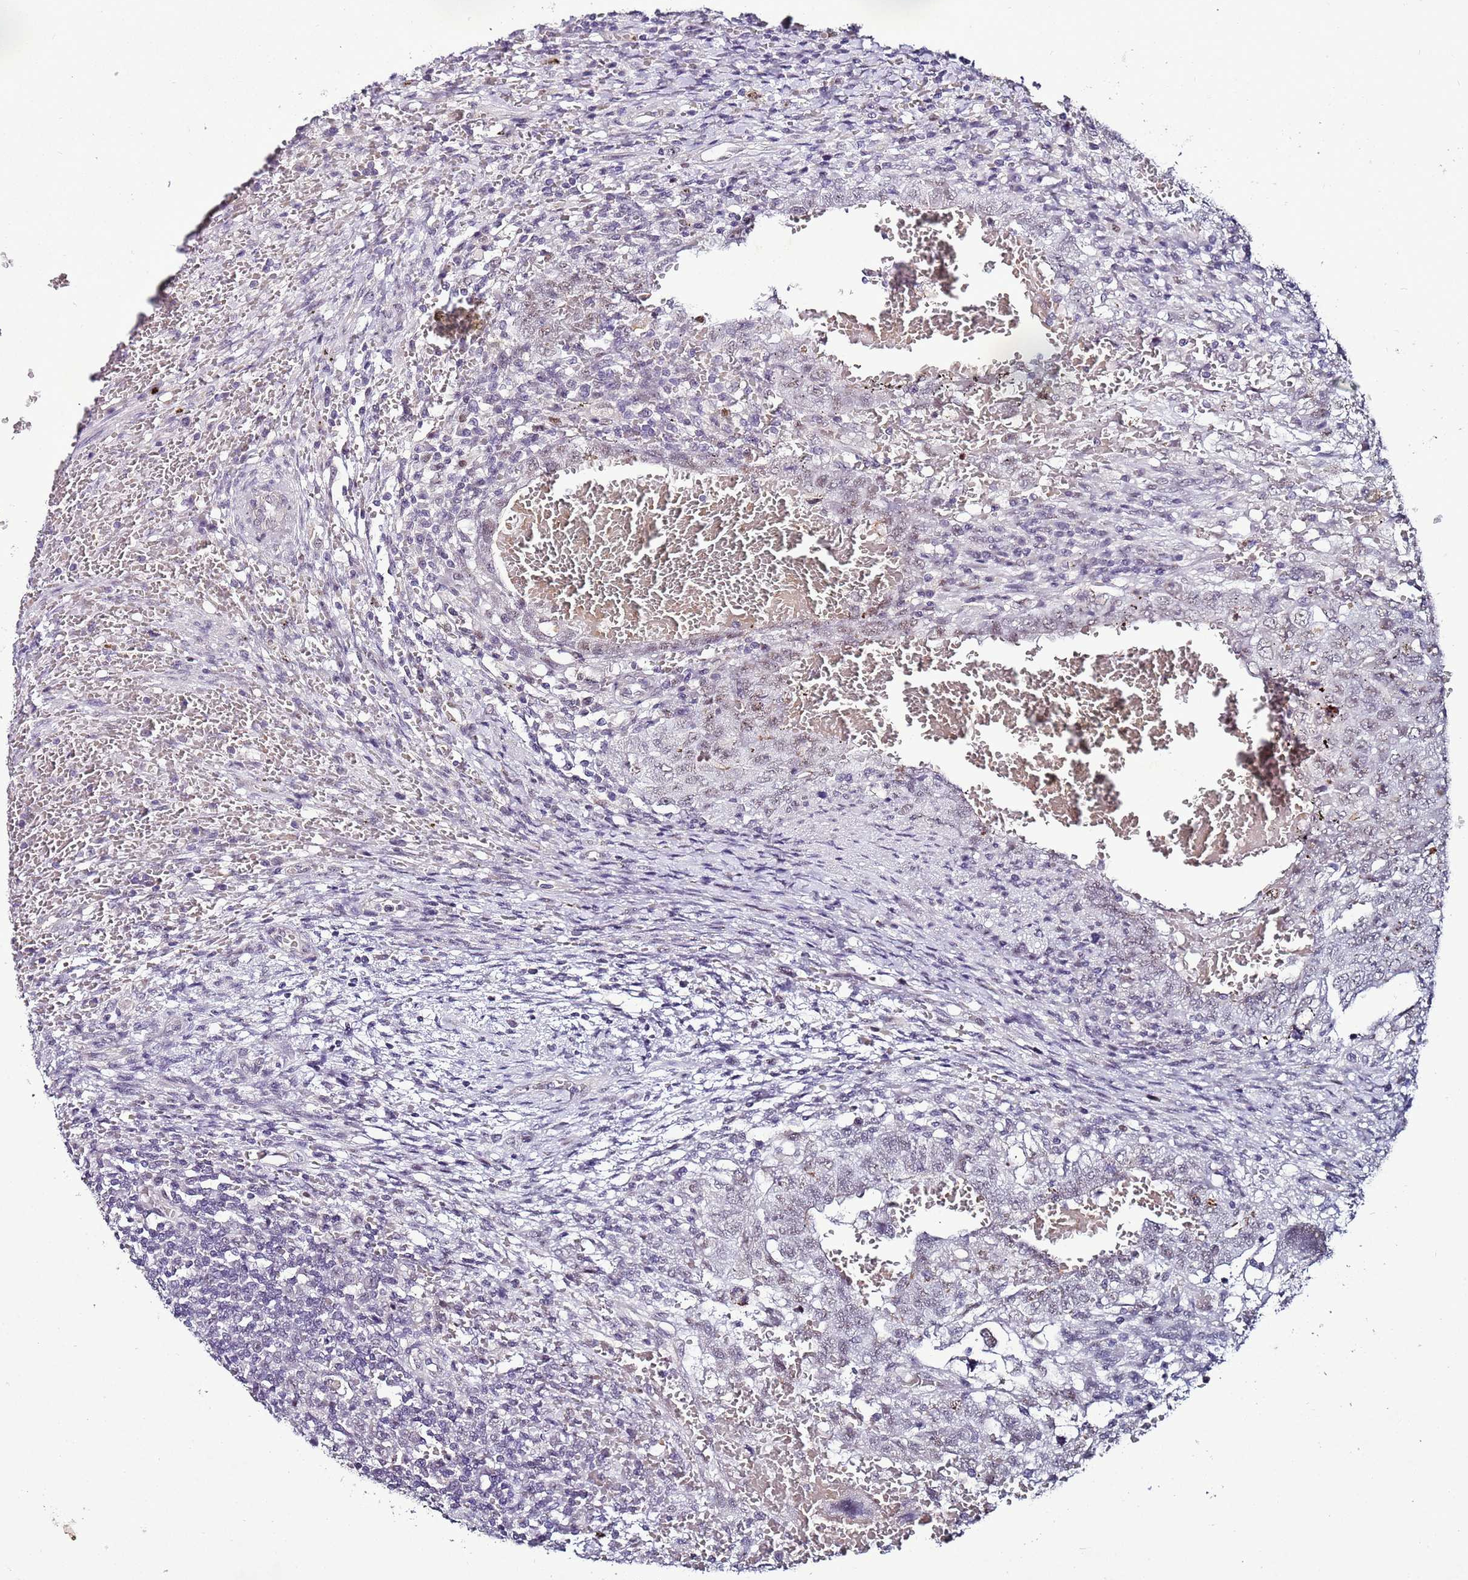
{"staining": {"intensity": "weak", "quantity": "<25%", "location": "nuclear"}, "tissue": "testis cancer", "cell_type": "Tumor cells", "image_type": "cancer", "snomed": [{"axis": "morphology", "description": "Carcinoma, Embryonal, NOS"}, {"axis": "topography", "description": "Testis"}], "caption": "Testis cancer (embryonal carcinoma) stained for a protein using immunohistochemistry (IHC) exhibits no positivity tumor cells.", "gene": "PSMA7", "patient": {"sex": "male", "age": 26}}